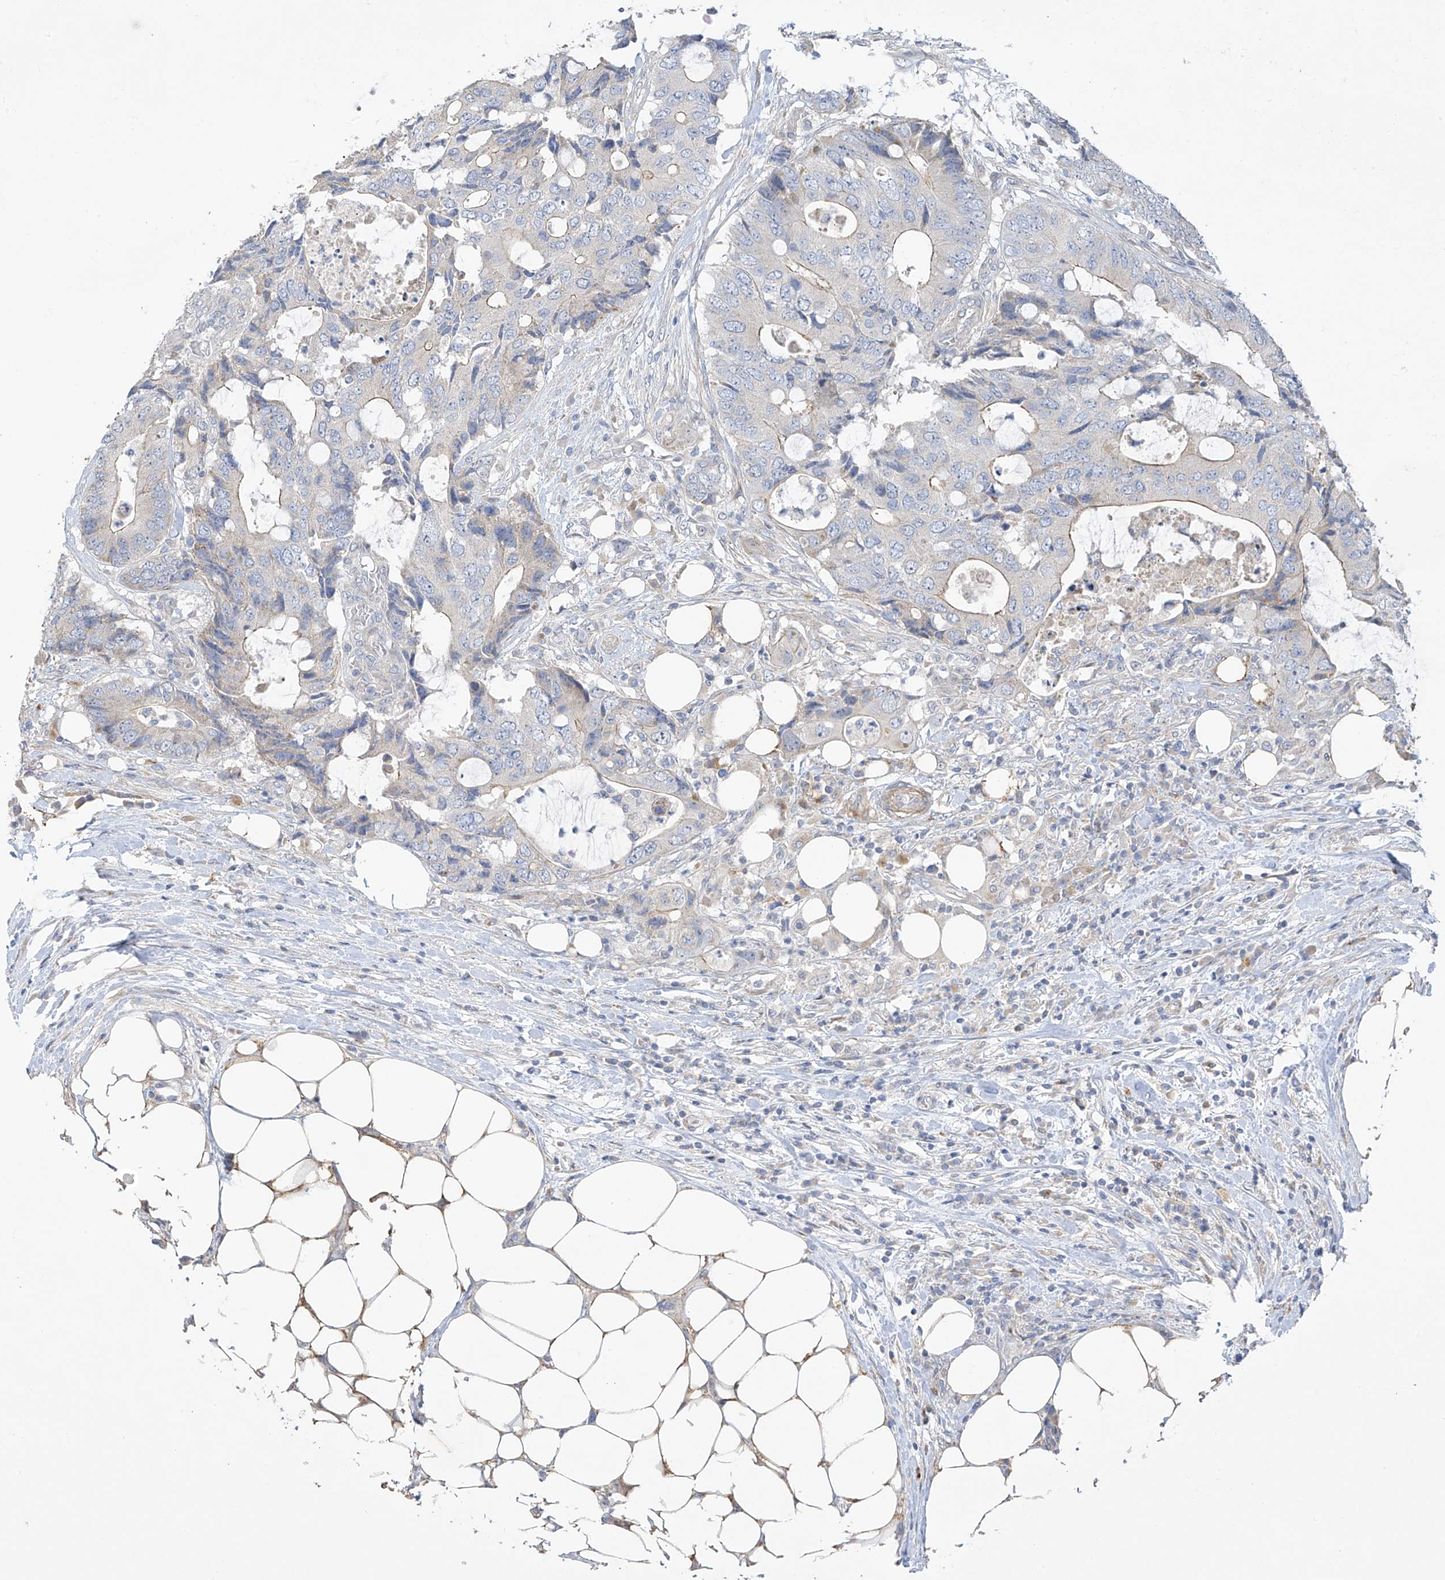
{"staining": {"intensity": "weak", "quantity": "<25%", "location": "cytoplasmic/membranous"}, "tissue": "colorectal cancer", "cell_type": "Tumor cells", "image_type": "cancer", "snomed": [{"axis": "morphology", "description": "Adenocarcinoma, NOS"}, {"axis": "topography", "description": "Colon"}], "caption": "Immunohistochemical staining of human colorectal adenocarcinoma shows no significant positivity in tumor cells.", "gene": "ZNF641", "patient": {"sex": "male", "age": 71}}